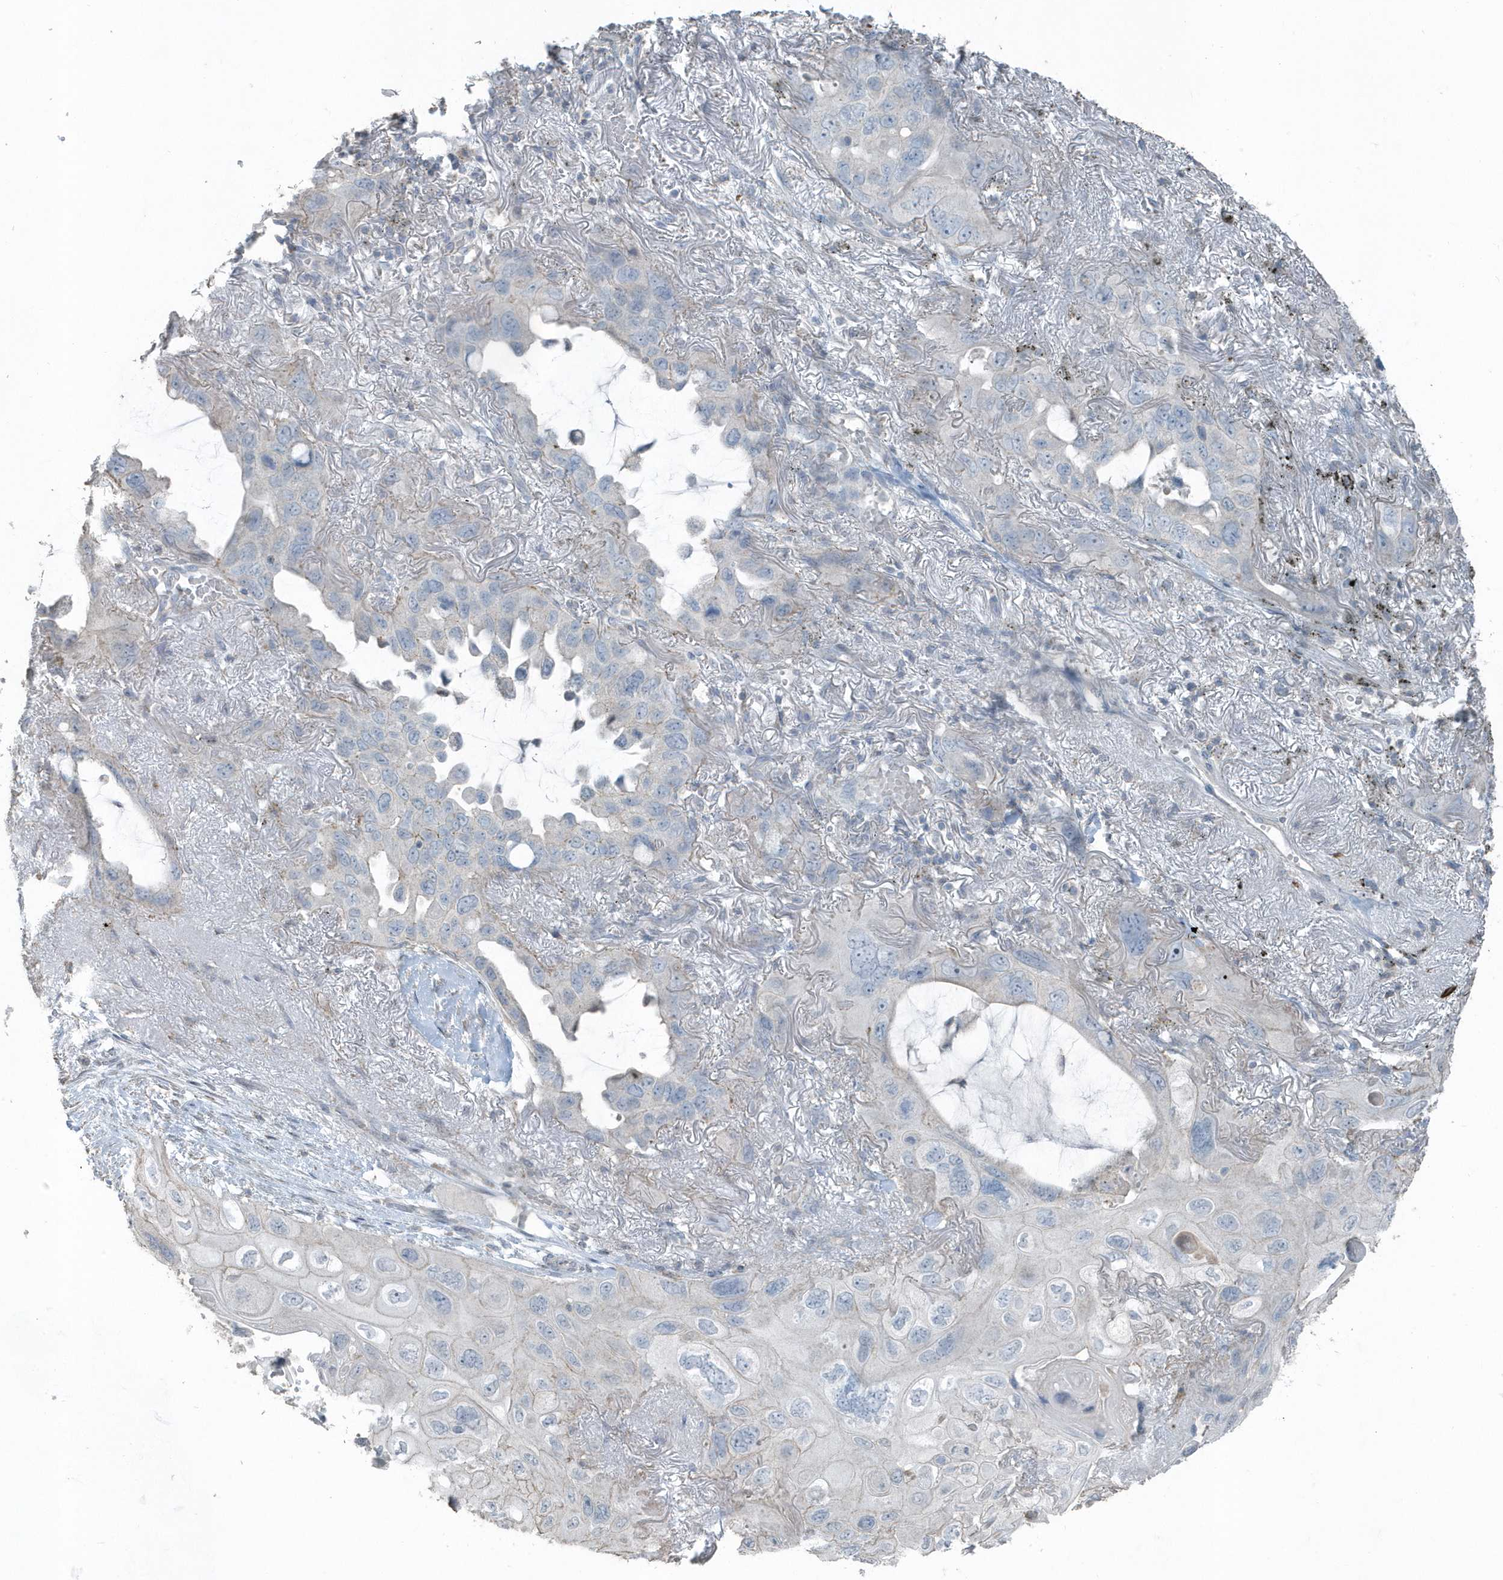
{"staining": {"intensity": "negative", "quantity": "none", "location": "none"}, "tissue": "lung cancer", "cell_type": "Tumor cells", "image_type": "cancer", "snomed": [{"axis": "morphology", "description": "Squamous cell carcinoma, NOS"}, {"axis": "topography", "description": "Lung"}], "caption": "Tumor cells are negative for brown protein staining in lung cancer (squamous cell carcinoma). (DAB (3,3'-diaminobenzidine) immunohistochemistry visualized using brightfield microscopy, high magnification).", "gene": "ACTC1", "patient": {"sex": "female", "age": 73}}